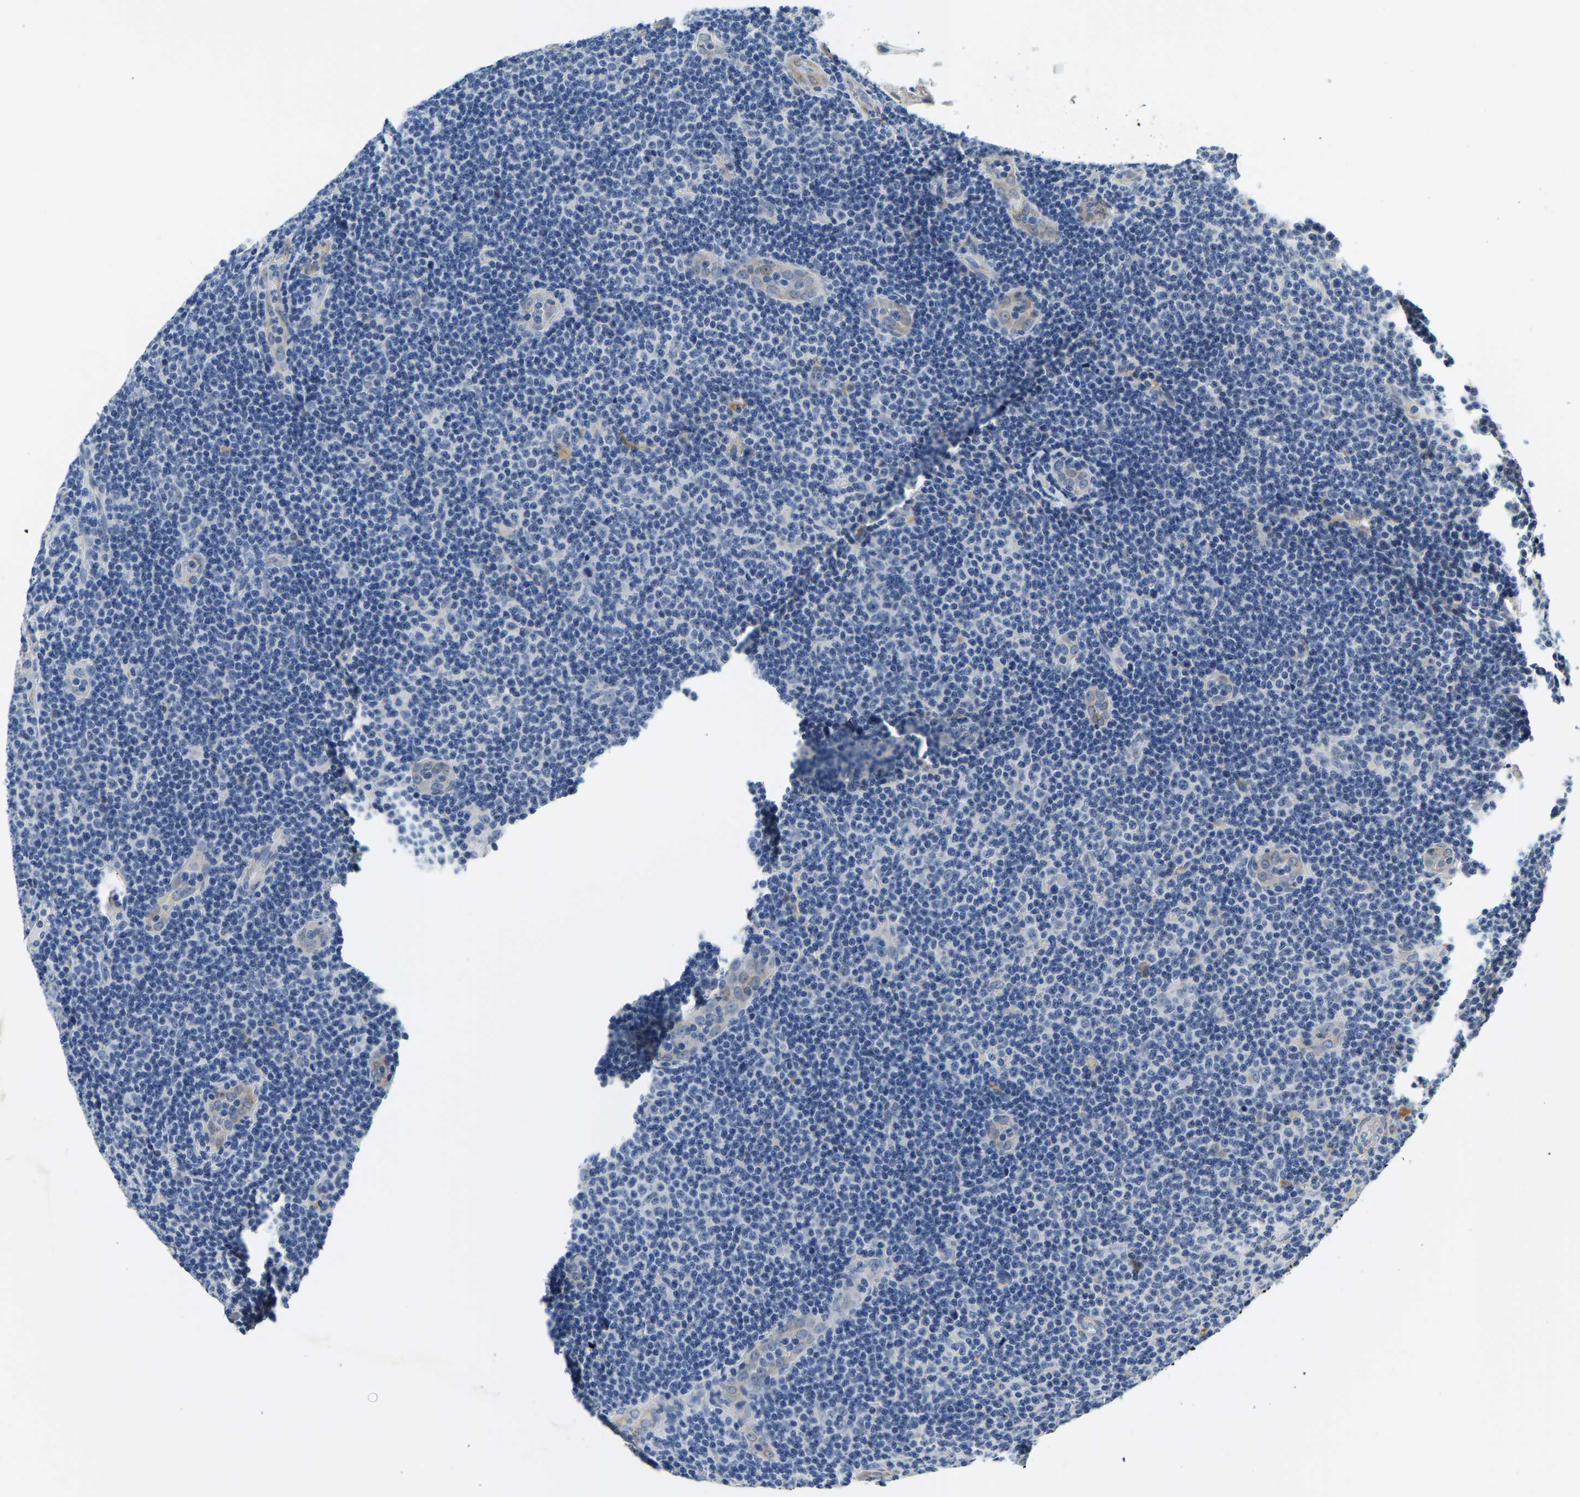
{"staining": {"intensity": "negative", "quantity": "none", "location": "none"}, "tissue": "lymphoma", "cell_type": "Tumor cells", "image_type": "cancer", "snomed": [{"axis": "morphology", "description": "Malignant lymphoma, non-Hodgkin's type, Low grade"}, {"axis": "topography", "description": "Lymph node"}], "caption": "This histopathology image is of lymphoma stained with immunohistochemistry to label a protein in brown with the nuclei are counter-stained blue. There is no positivity in tumor cells.", "gene": "LIAS", "patient": {"sex": "male", "age": 83}}